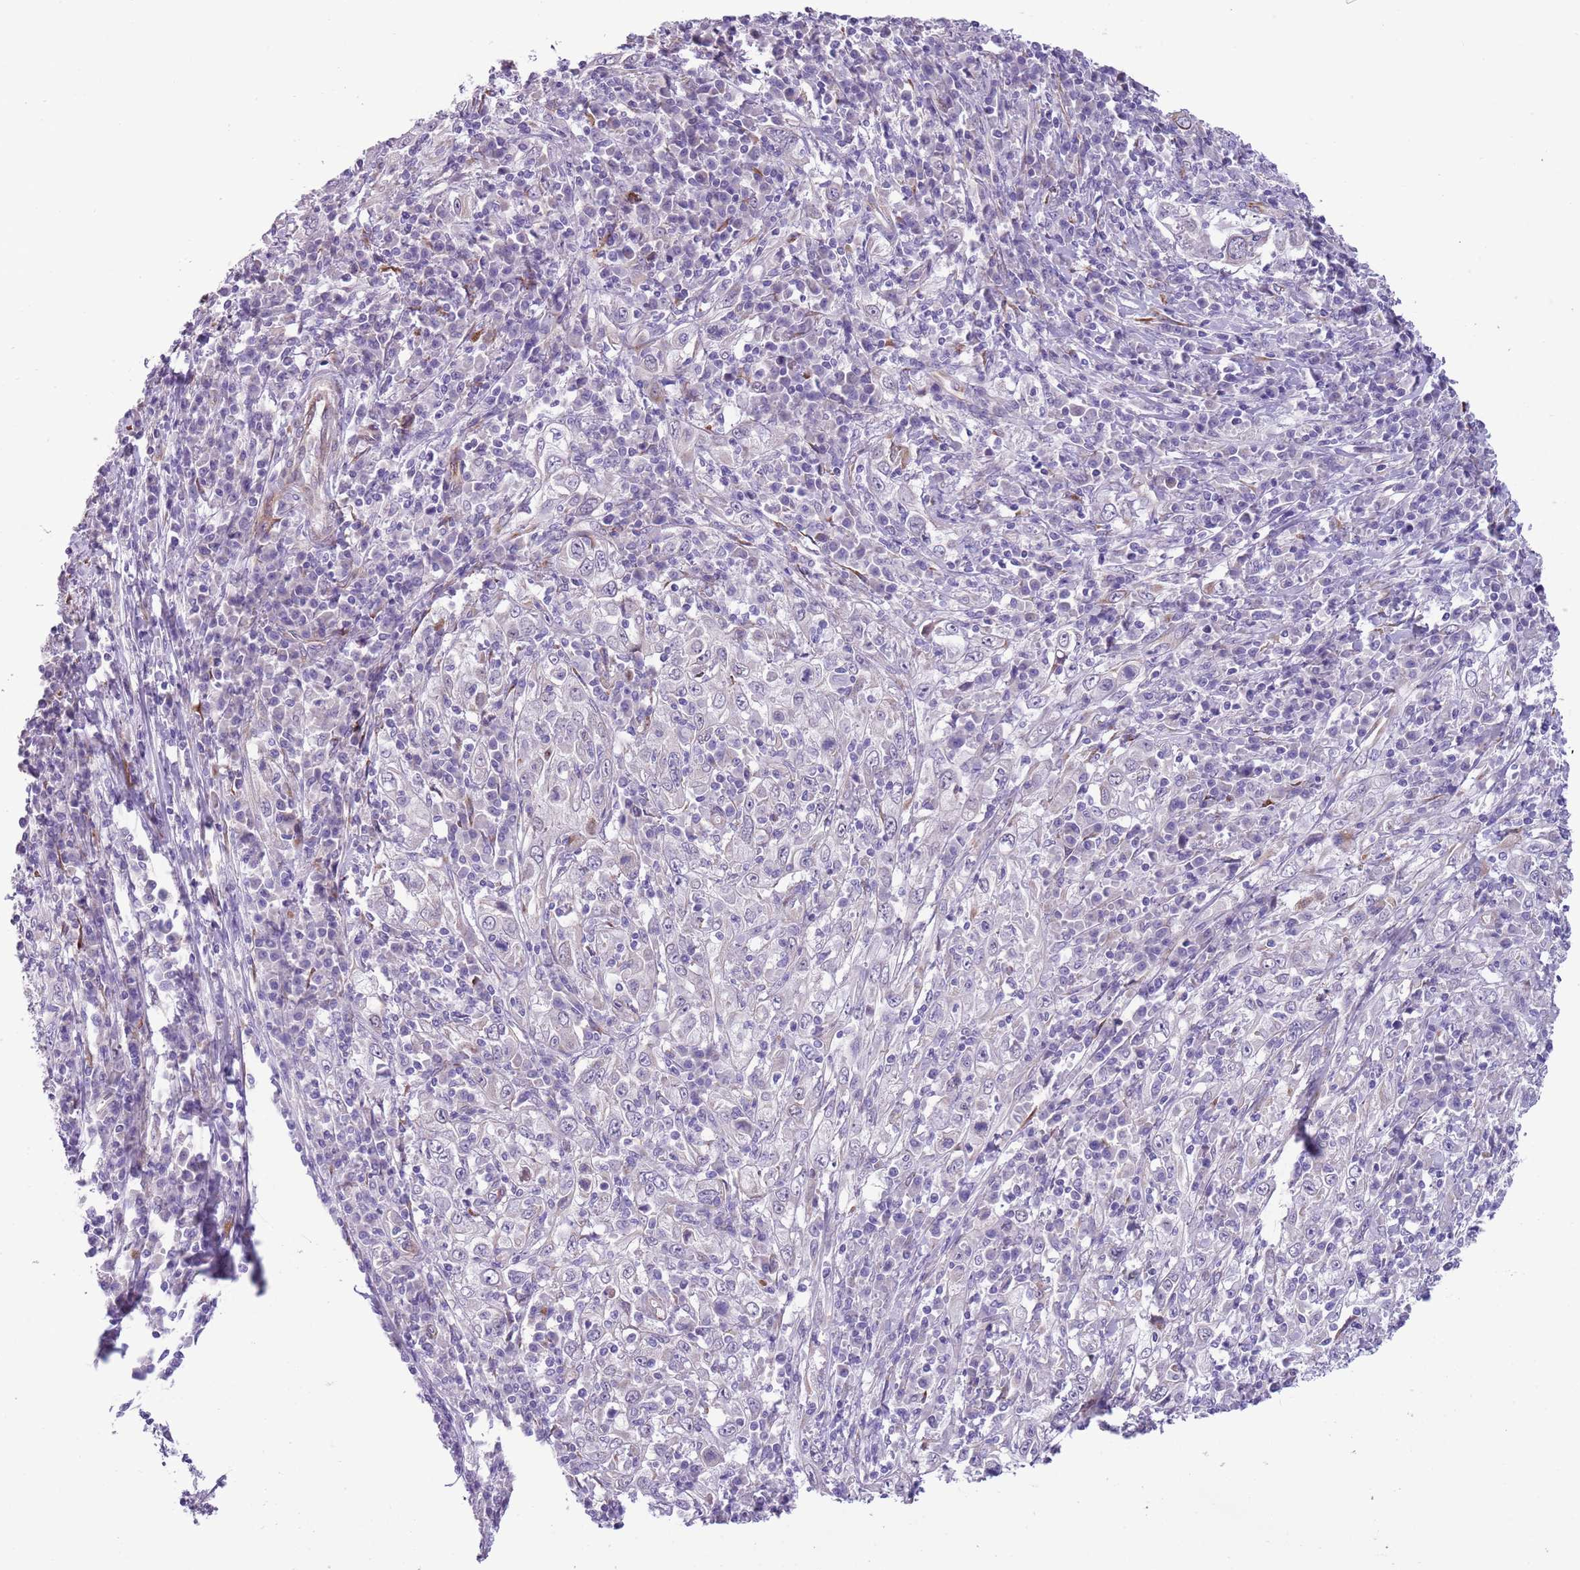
{"staining": {"intensity": "negative", "quantity": "none", "location": "none"}, "tissue": "cervical cancer", "cell_type": "Tumor cells", "image_type": "cancer", "snomed": [{"axis": "morphology", "description": "Squamous cell carcinoma, NOS"}, {"axis": "topography", "description": "Cervix"}], "caption": "The micrograph exhibits no significant positivity in tumor cells of squamous cell carcinoma (cervical).", "gene": "MRPL32", "patient": {"sex": "female", "age": 46}}